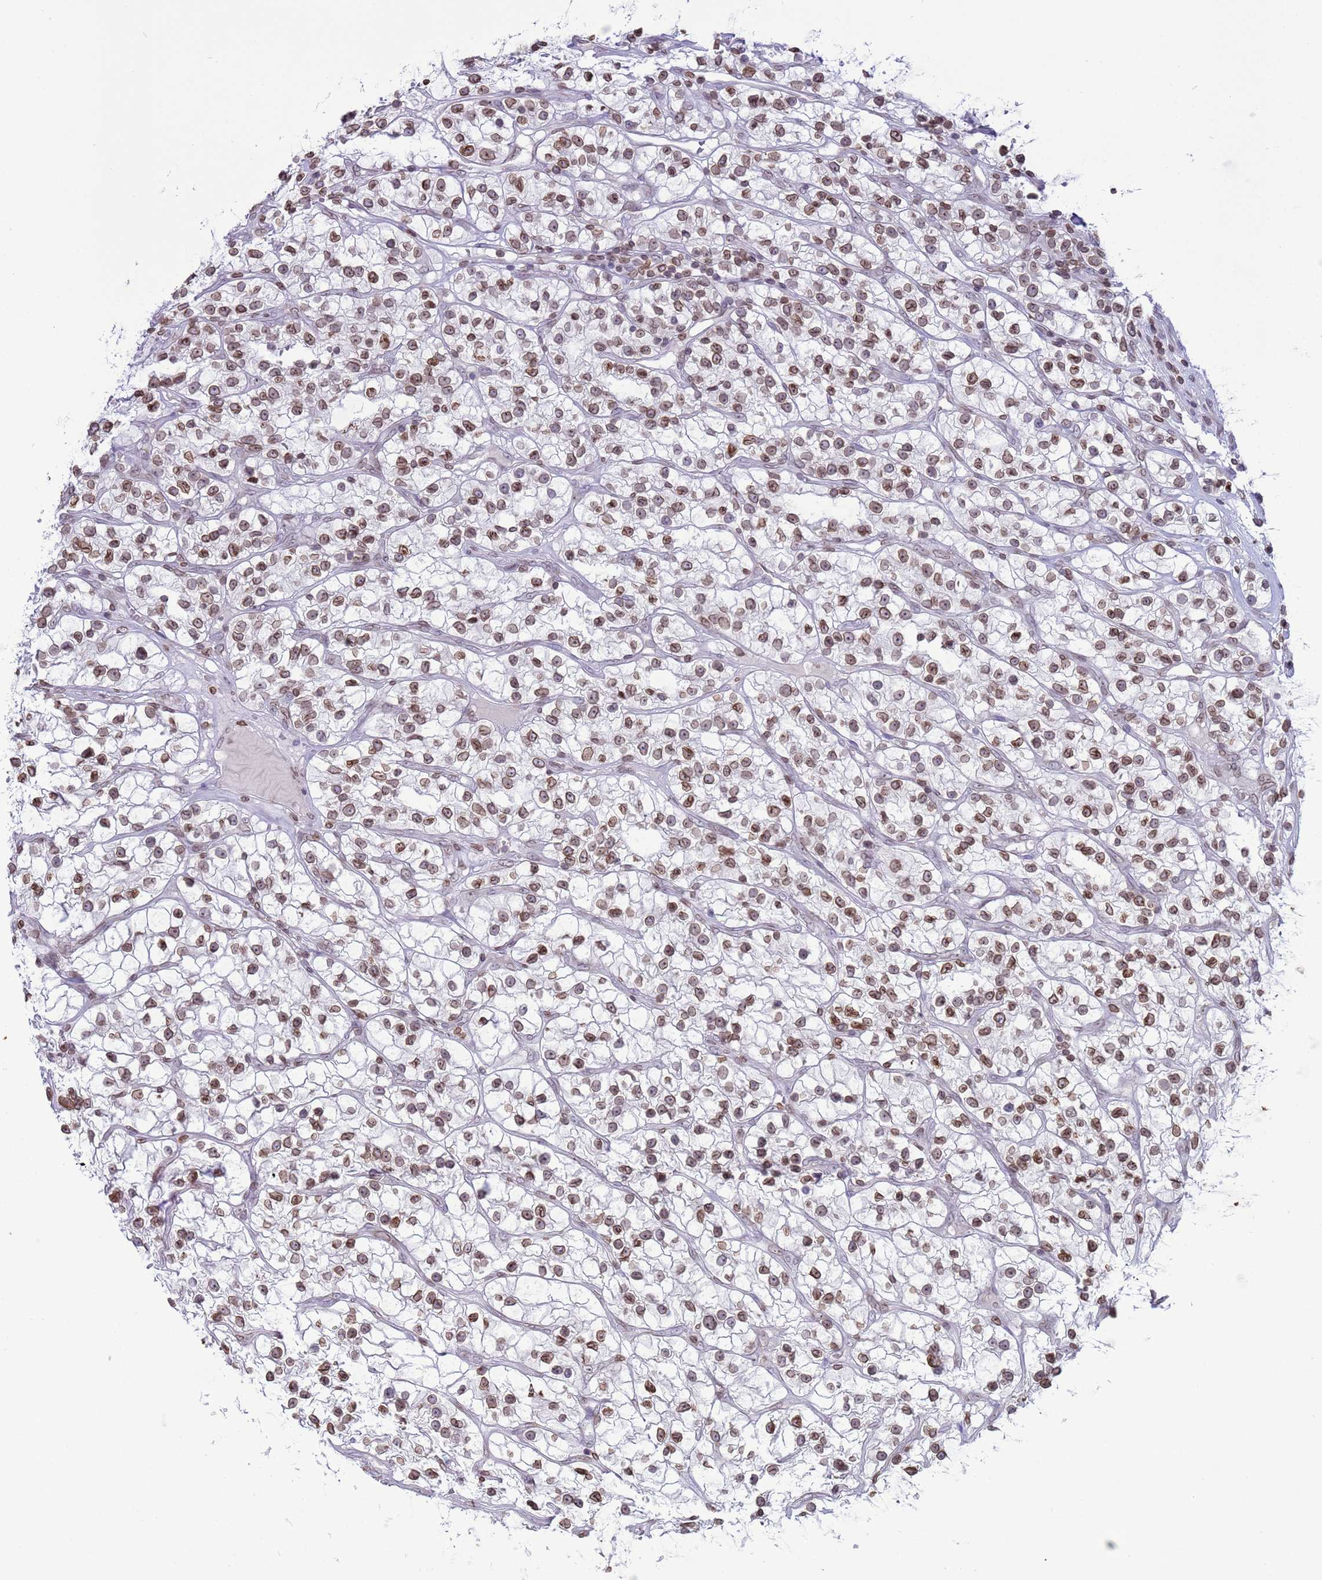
{"staining": {"intensity": "moderate", "quantity": ">75%", "location": "cytoplasmic/membranous,nuclear"}, "tissue": "renal cancer", "cell_type": "Tumor cells", "image_type": "cancer", "snomed": [{"axis": "morphology", "description": "Adenocarcinoma, NOS"}, {"axis": "topography", "description": "Kidney"}], "caption": "Tumor cells reveal moderate cytoplasmic/membranous and nuclear staining in approximately >75% of cells in adenocarcinoma (renal).", "gene": "DHX37", "patient": {"sex": "female", "age": 57}}